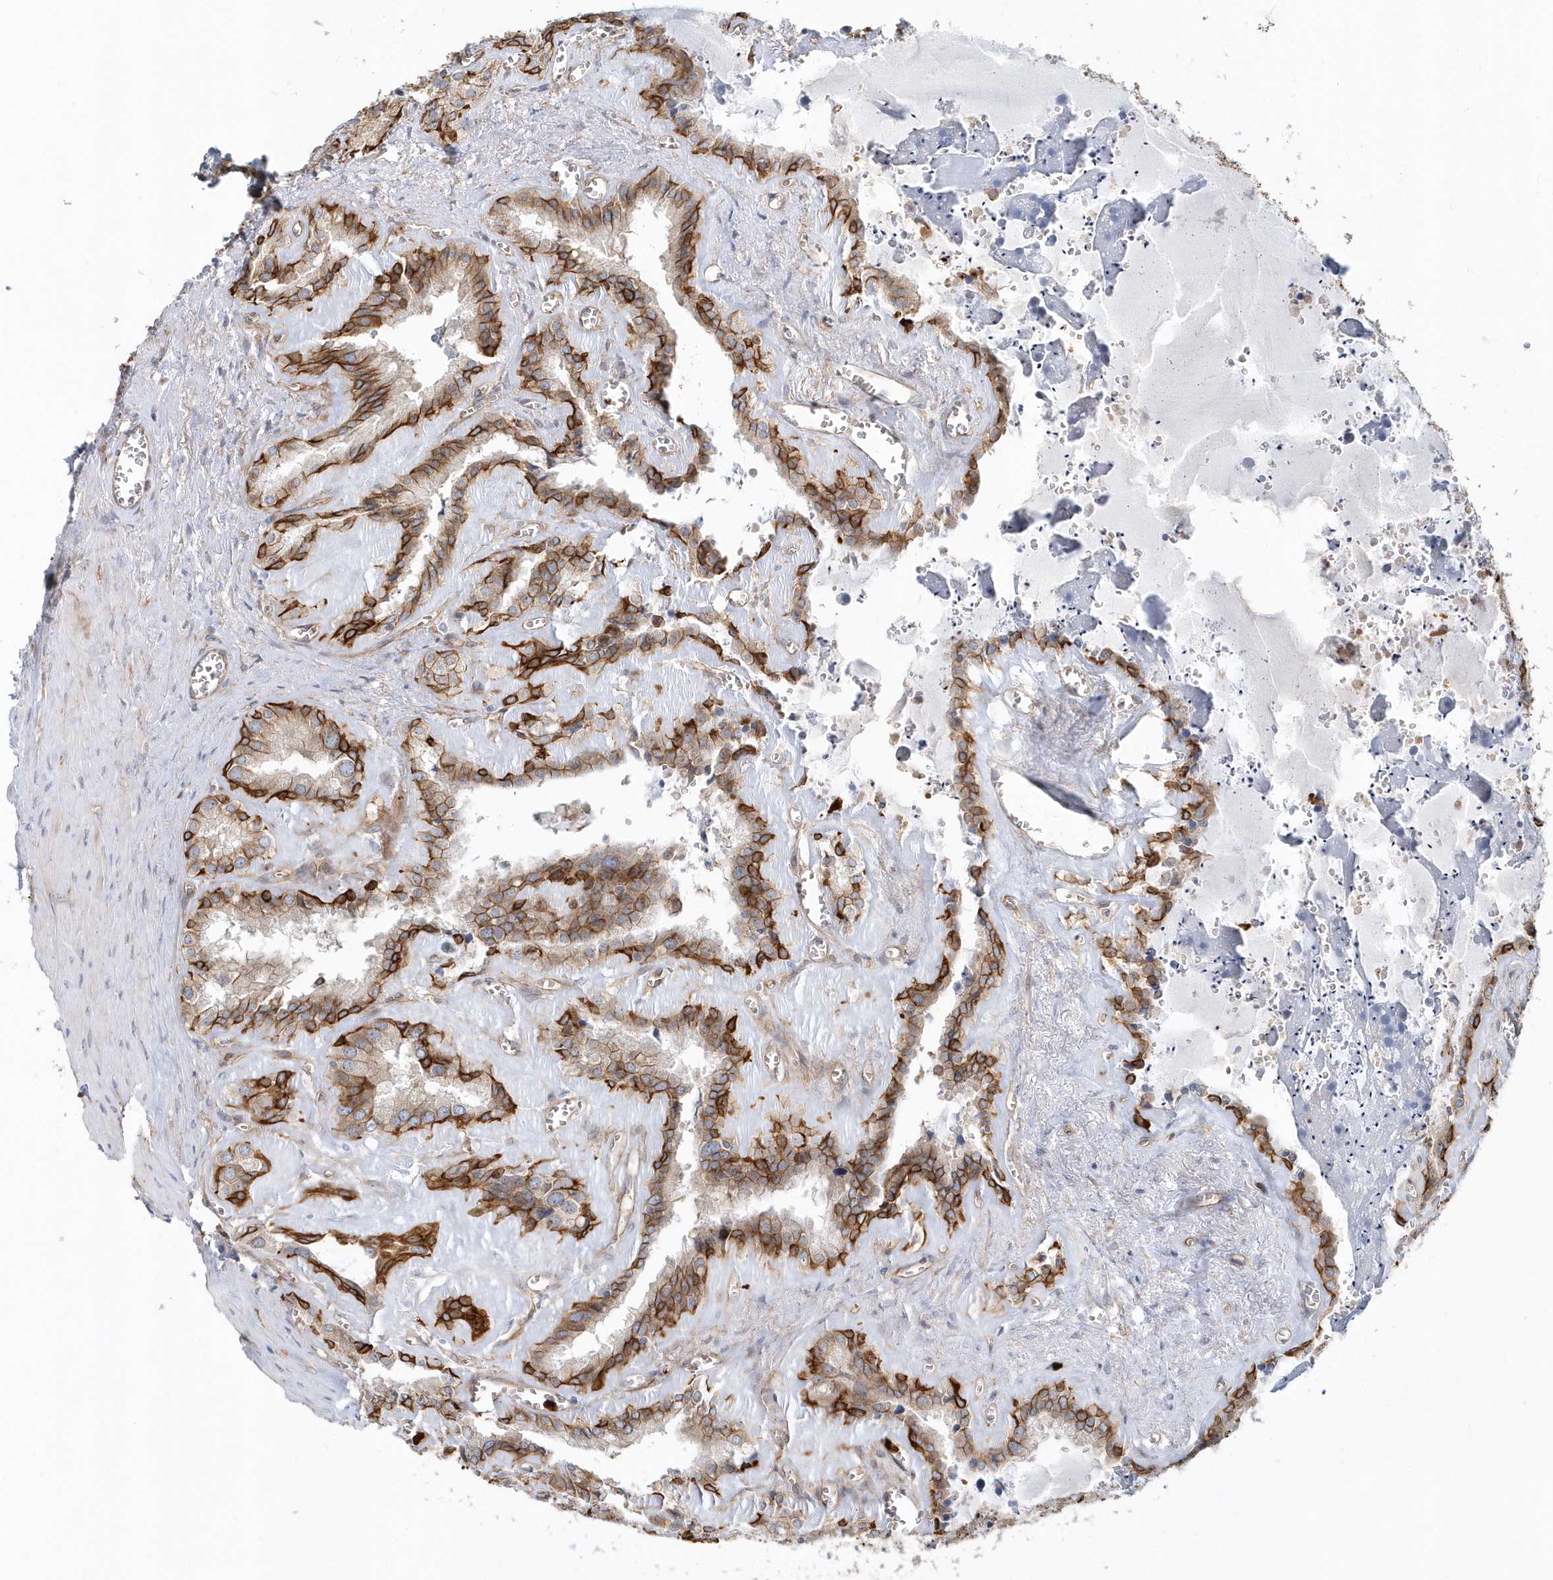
{"staining": {"intensity": "moderate", "quantity": ">75%", "location": "cytoplasmic/membranous"}, "tissue": "seminal vesicle", "cell_type": "Glandular cells", "image_type": "normal", "snomed": [{"axis": "morphology", "description": "Normal tissue, NOS"}, {"axis": "topography", "description": "Prostate"}, {"axis": "topography", "description": "Seminal veicle"}], "caption": "Protein expression analysis of benign seminal vesicle demonstrates moderate cytoplasmic/membranous expression in approximately >75% of glandular cells.", "gene": "DNAH1", "patient": {"sex": "male", "age": 59}}